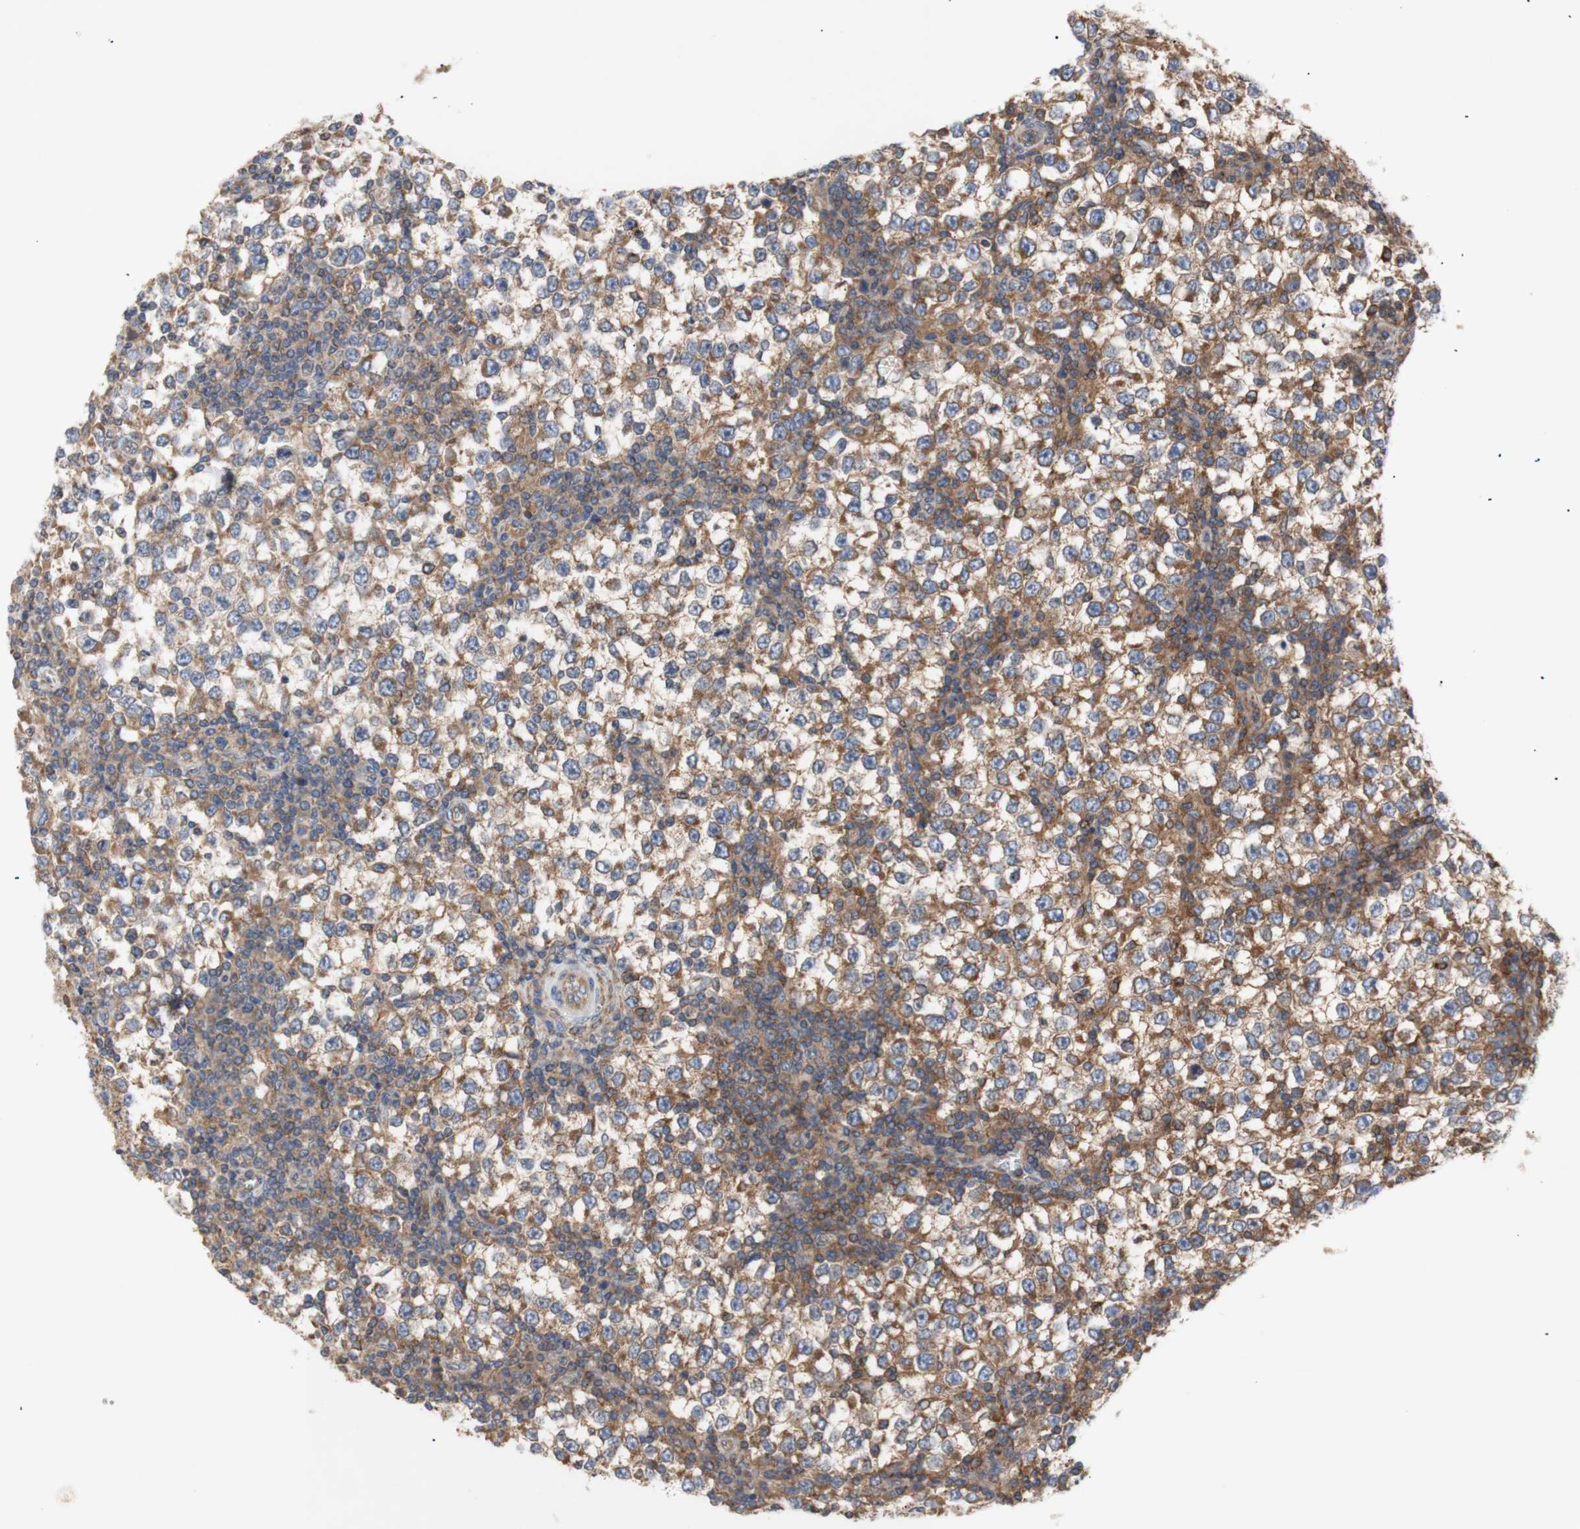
{"staining": {"intensity": "moderate", "quantity": ">75%", "location": "cytoplasmic/membranous"}, "tissue": "testis cancer", "cell_type": "Tumor cells", "image_type": "cancer", "snomed": [{"axis": "morphology", "description": "Seminoma, NOS"}, {"axis": "topography", "description": "Testis"}], "caption": "DAB (3,3'-diaminobenzidine) immunohistochemical staining of seminoma (testis) reveals moderate cytoplasmic/membranous protein expression in about >75% of tumor cells. Immunohistochemistry (ihc) stains the protein of interest in brown and the nuclei are stained blue.", "gene": "IKBKG", "patient": {"sex": "male", "age": 65}}